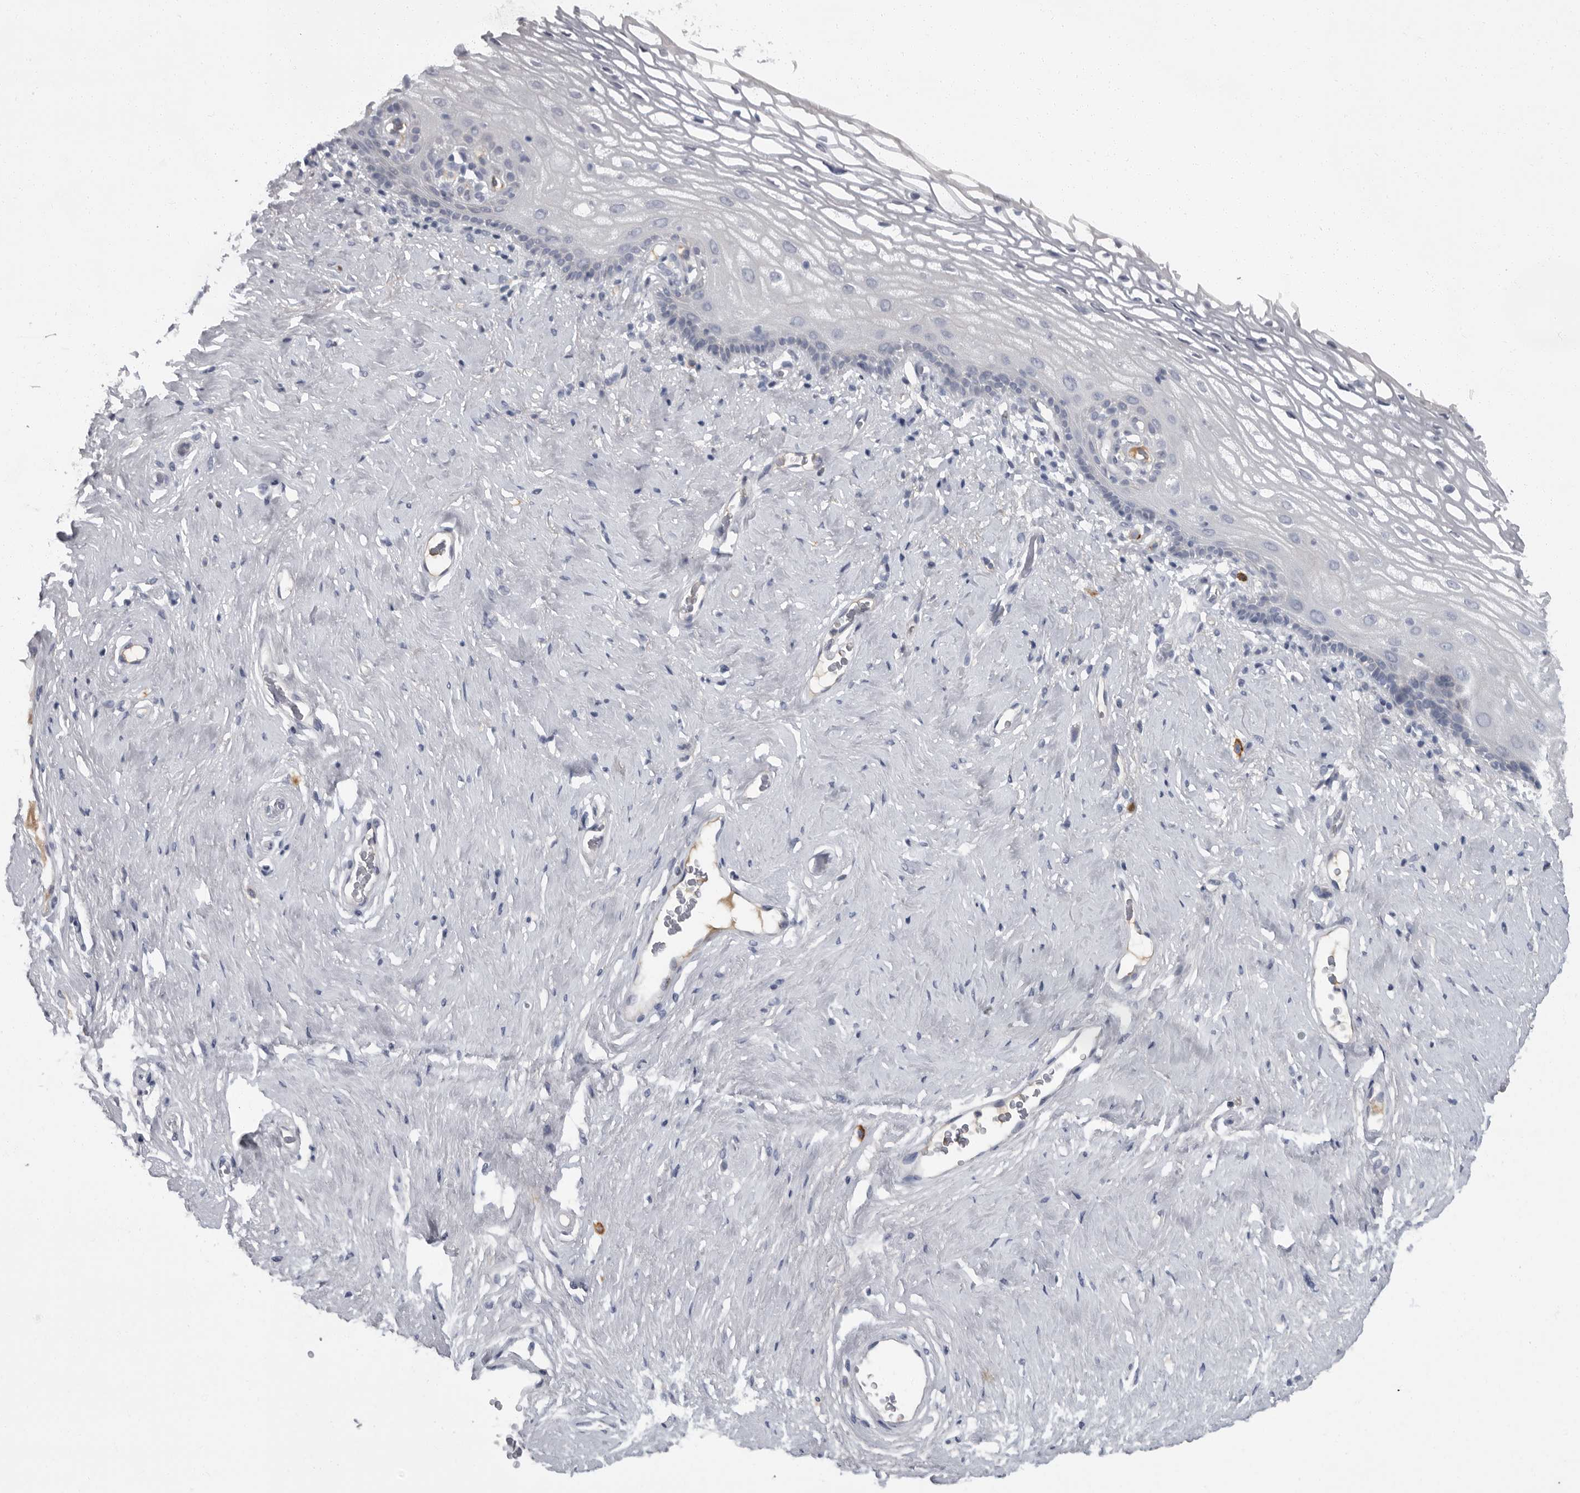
{"staining": {"intensity": "negative", "quantity": "none", "location": "none"}, "tissue": "vagina", "cell_type": "Squamous epithelial cells", "image_type": "normal", "snomed": [{"axis": "morphology", "description": "Normal tissue, NOS"}, {"axis": "morphology", "description": "Adenocarcinoma, NOS"}, {"axis": "topography", "description": "Rectum"}, {"axis": "topography", "description": "Vagina"}], "caption": "The micrograph demonstrates no staining of squamous epithelial cells in benign vagina.", "gene": "SLC25A39", "patient": {"sex": "female", "age": 71}}